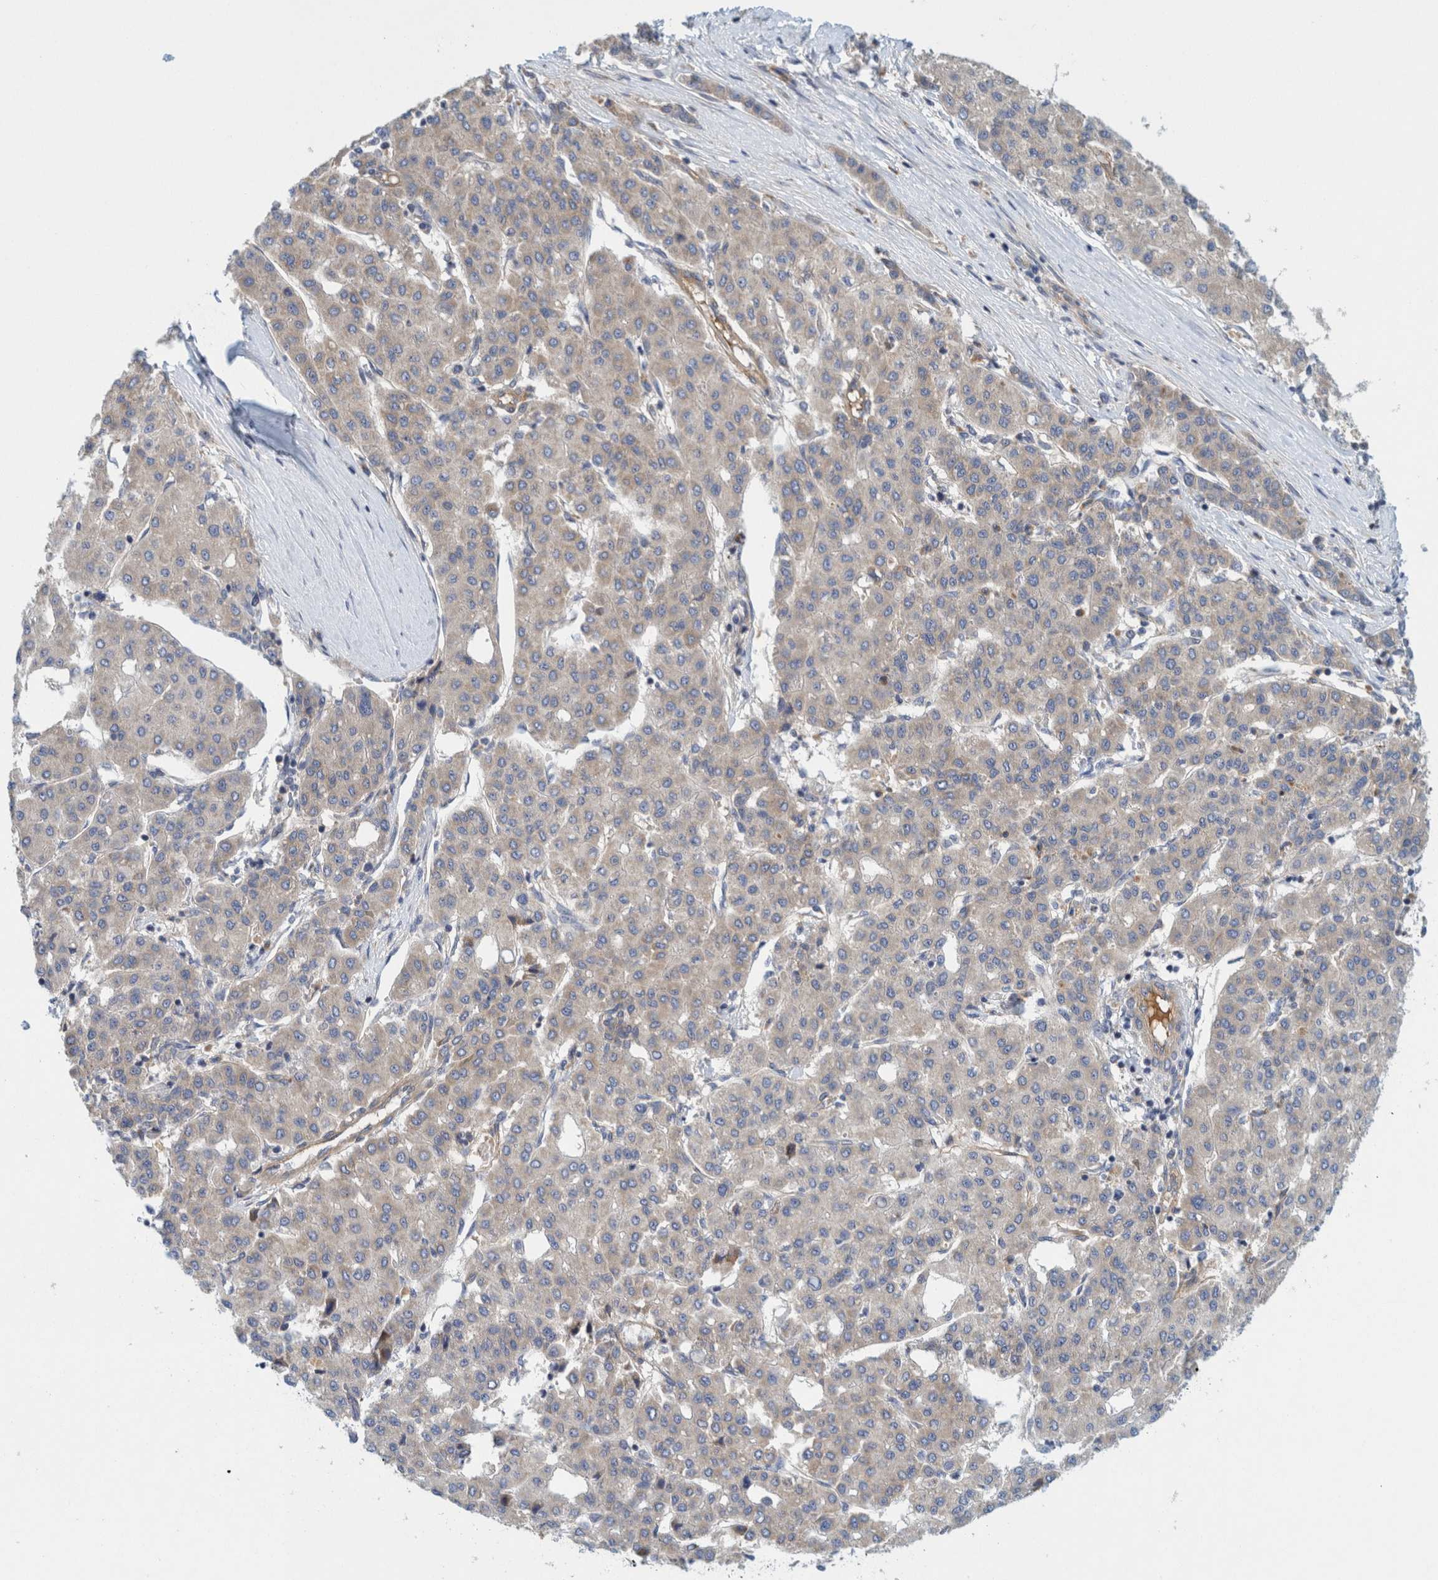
{"staining": {"intensity": "negative", "quantity": "none", "location": "none"}, "tissue": "liver cancer", "cell_type": "Tumor cells", "image_type": "cancer", "snomed": [{"axis": "morphology", "description": "Carcinoma, Hepatocellular, NOS"}, {"axis": "topography", "description": "Liver"}], "caption": "Liver cancer (hepatocellular carcinoma) stained for a protein using immunohistochemistry (IHC) demonstrates no staining tumor cells.", "gene": "ZNF324B", "patient": {"sex": "male", "age": 65}}